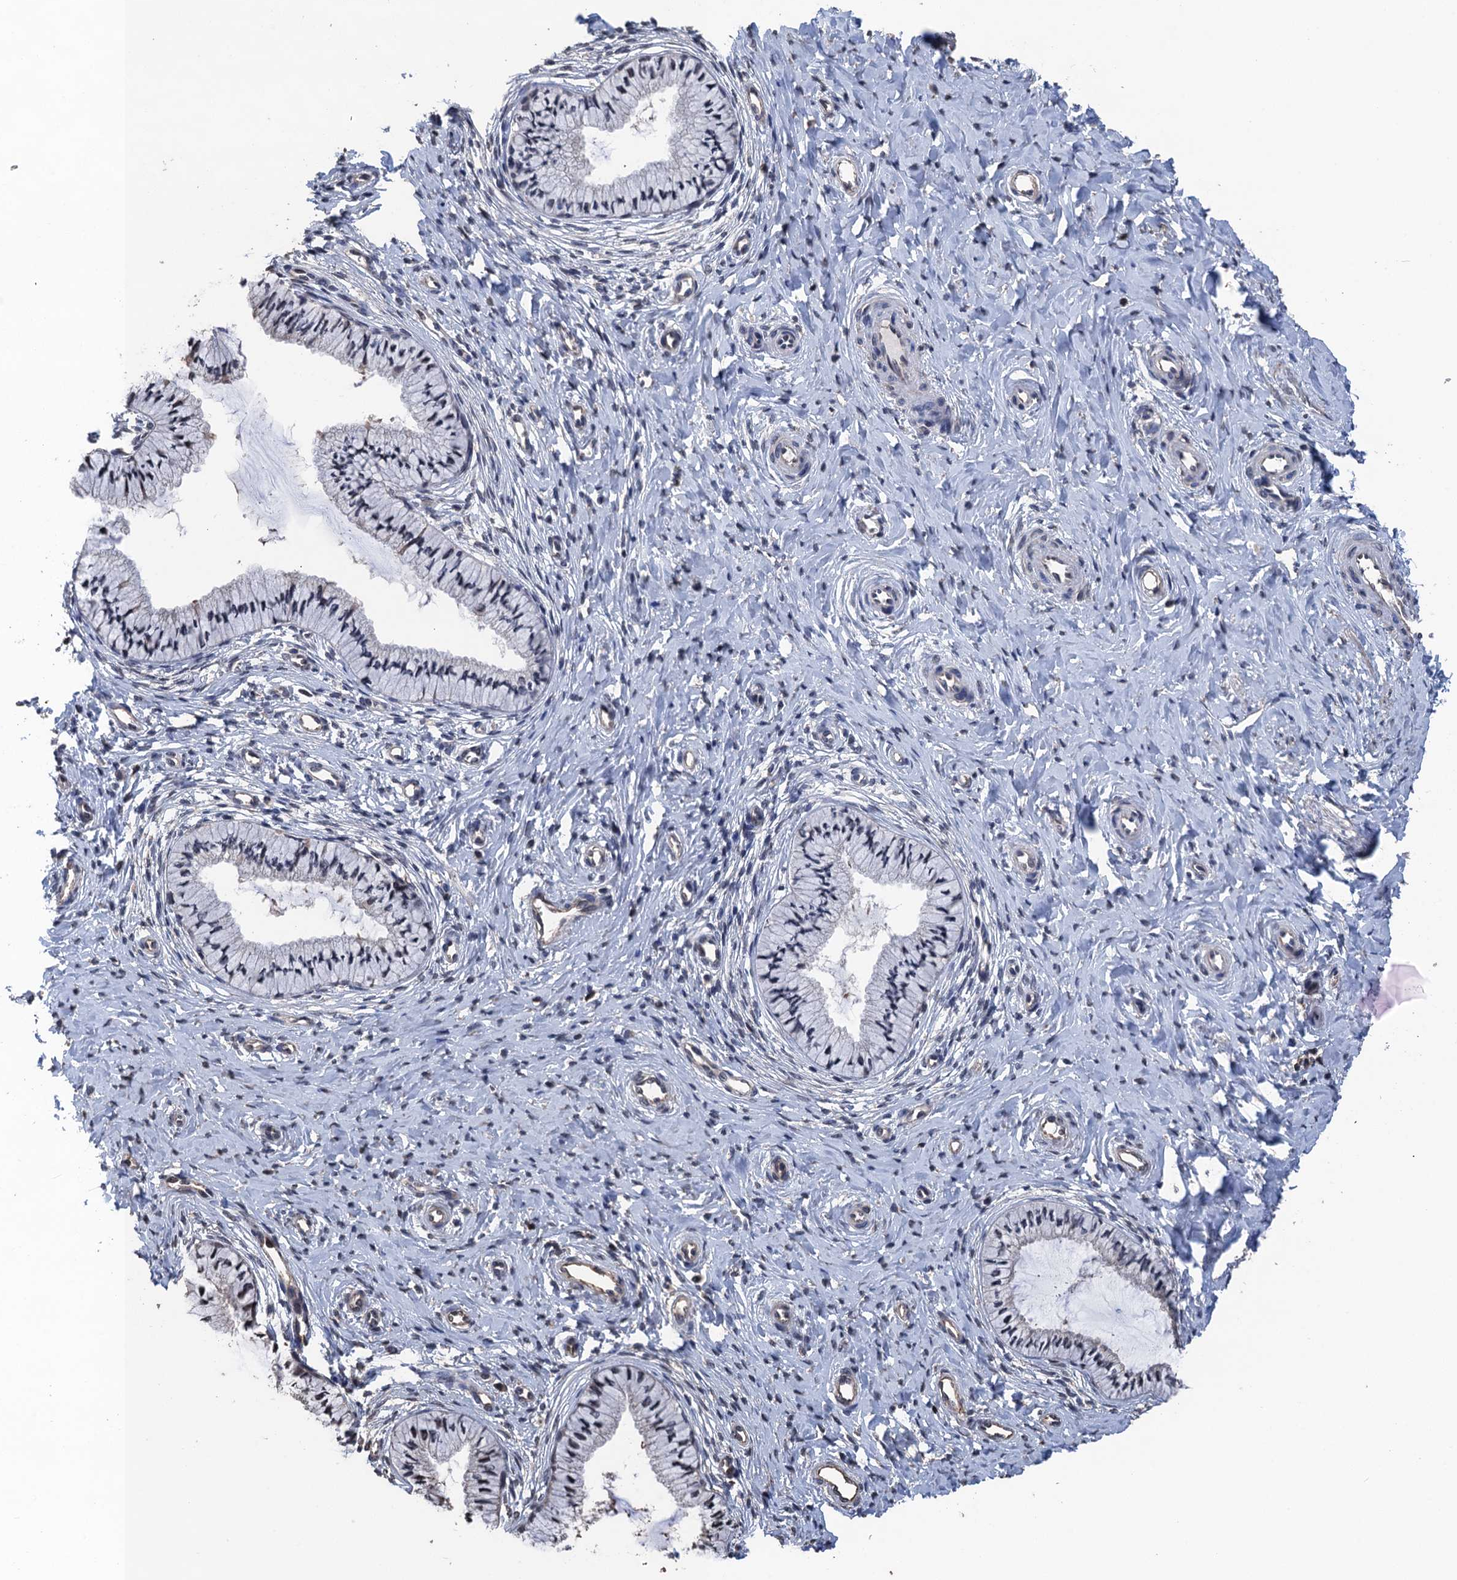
{"staining": {"intensity": "moderate", "quantity": "<25%", "location": "nuclear"}, "tissue": "cervix", "cell_type": "Glandular cells", "image_type": "normal", "snomed": [{"axis": "morphology", "description": "Normal tissue, NOS"}, {"axis": "topography", "description": "Cervix"}], "caption": "A high-resolution micrograph shows immunohistochemistry staining of normal cervix, which shows moderate nuclear positivity in approximately <25% of glandular cells. (Stains: DAB in brown, nuclei in blue, Microscopy: brightfield microscopy at high magnification).", "gene": "ART5", "patient": {"sex": "female", "age": 36}}